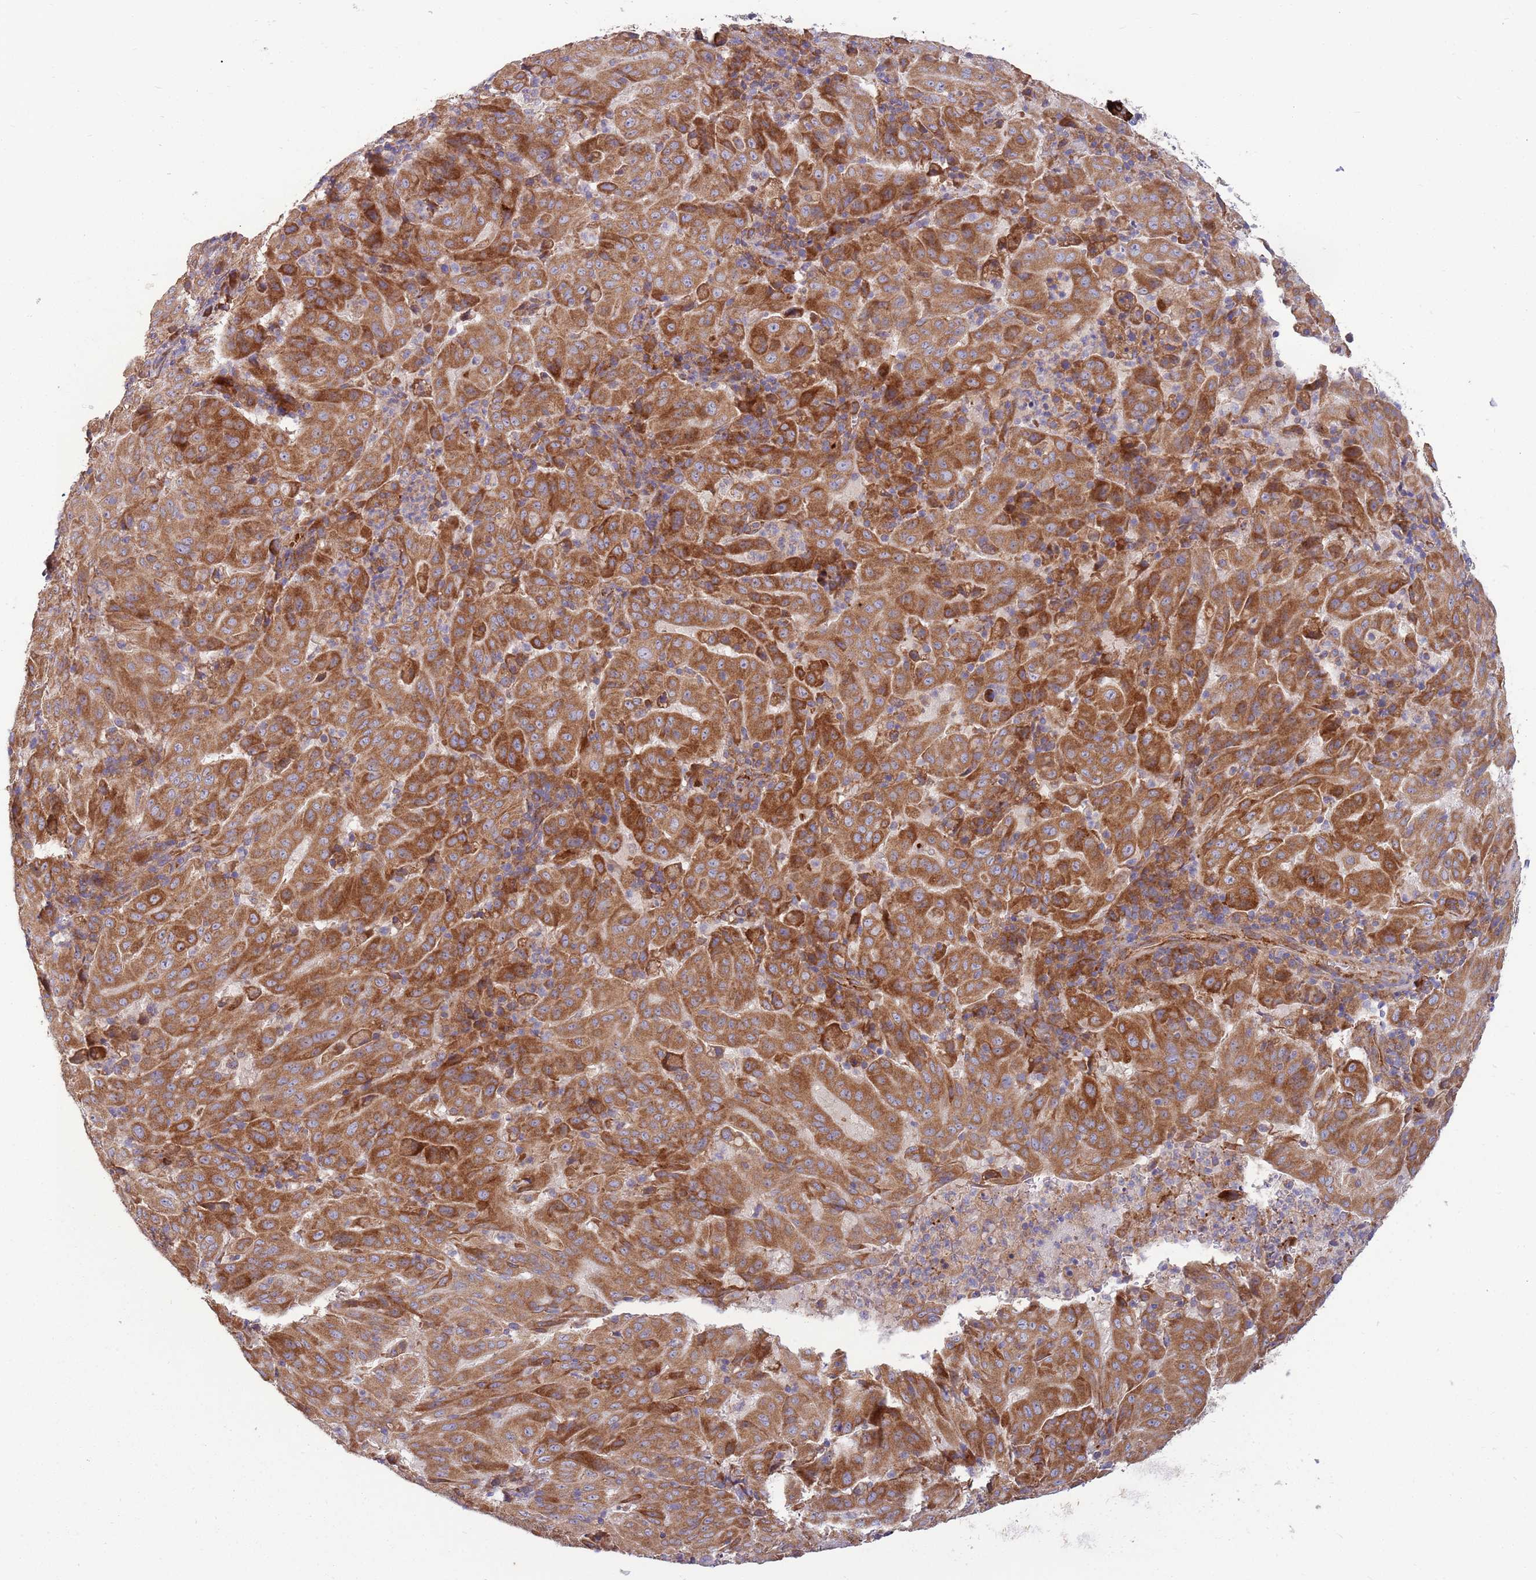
{"staining": {"intensity": "moderate", "quantity": ">75%", "location": "cytoplasmic/membranous"}, "tissue": "pancreatic cancer", "cell_type": "Tumor cells", "image_type": "cancer", "snomed": [{"axis": "morphology", "description": "Adenocarcinoma, NOS"}, {"axis": "topography", "description": "Pancreas"}], "caption": "Pancreatic cancer (adenocarcinoma) stained for a protein (brown) displays moderate cytoplasmic/membranous positive positivity in approximately >75% of tumor cells.", "gene": "ARMCX6", "patient": {"sex": "male", "age": 63}}